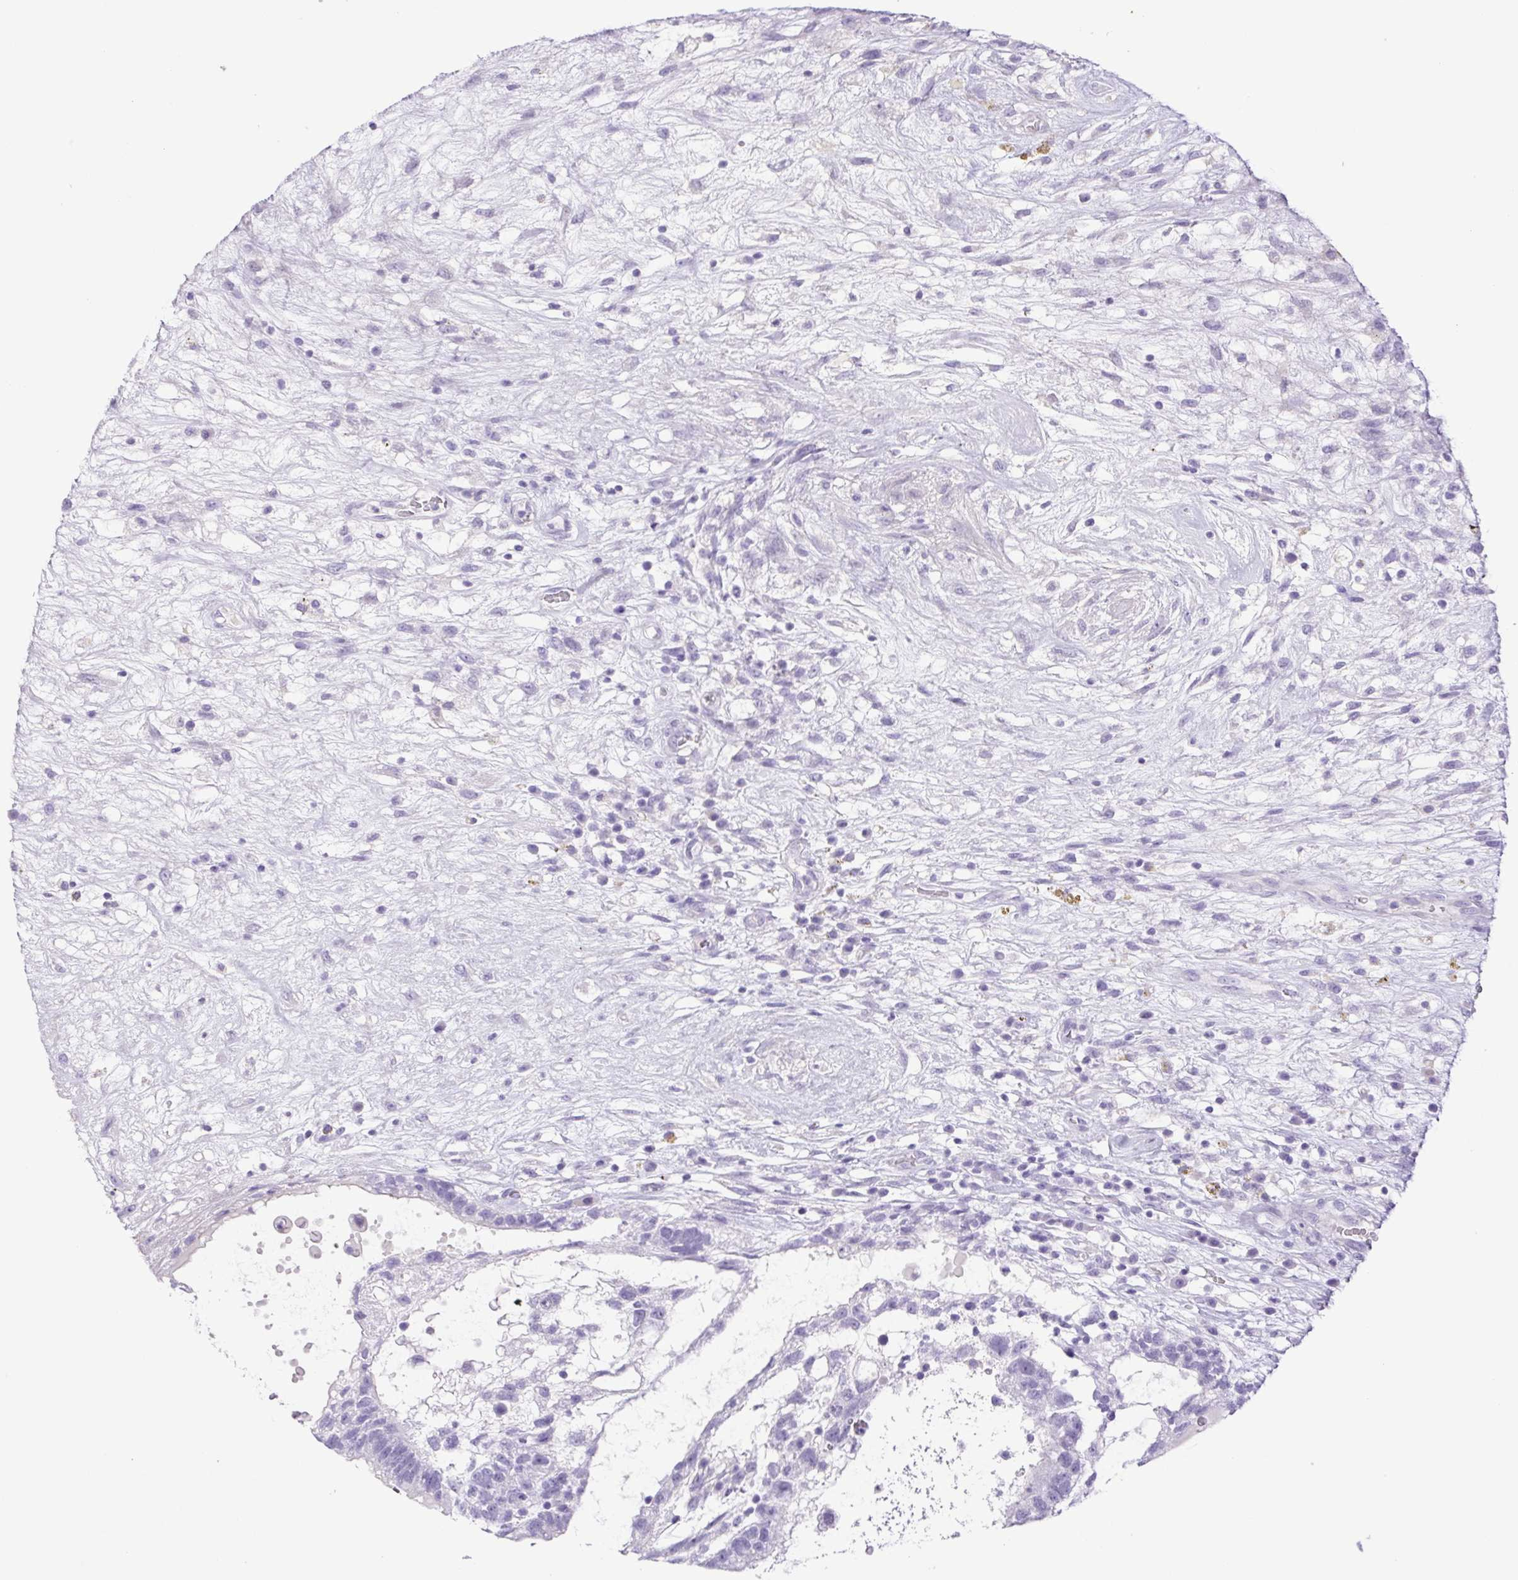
{"staining": {"intensity": "negative", "quantity": "none", "location": "none"}, "tissue": "testis cancer", "cell_type": "Tumor cells", "image_type": "cancer", "snomed": [{"axis": "morphology", "description": "Normal tissue, NOS"}, {"axis": "morphology", "description": "Carcinoma, Embryonal, NOS"}, {"axis": "topography", "description": "Testis"}], "caption": "A high-resolution micrograph shows IHC staining of testis cancer, which reveals no significant positivity in tumor cells.", "gene": "CDSN", "patient": {"sex": "male", "age": 32}}